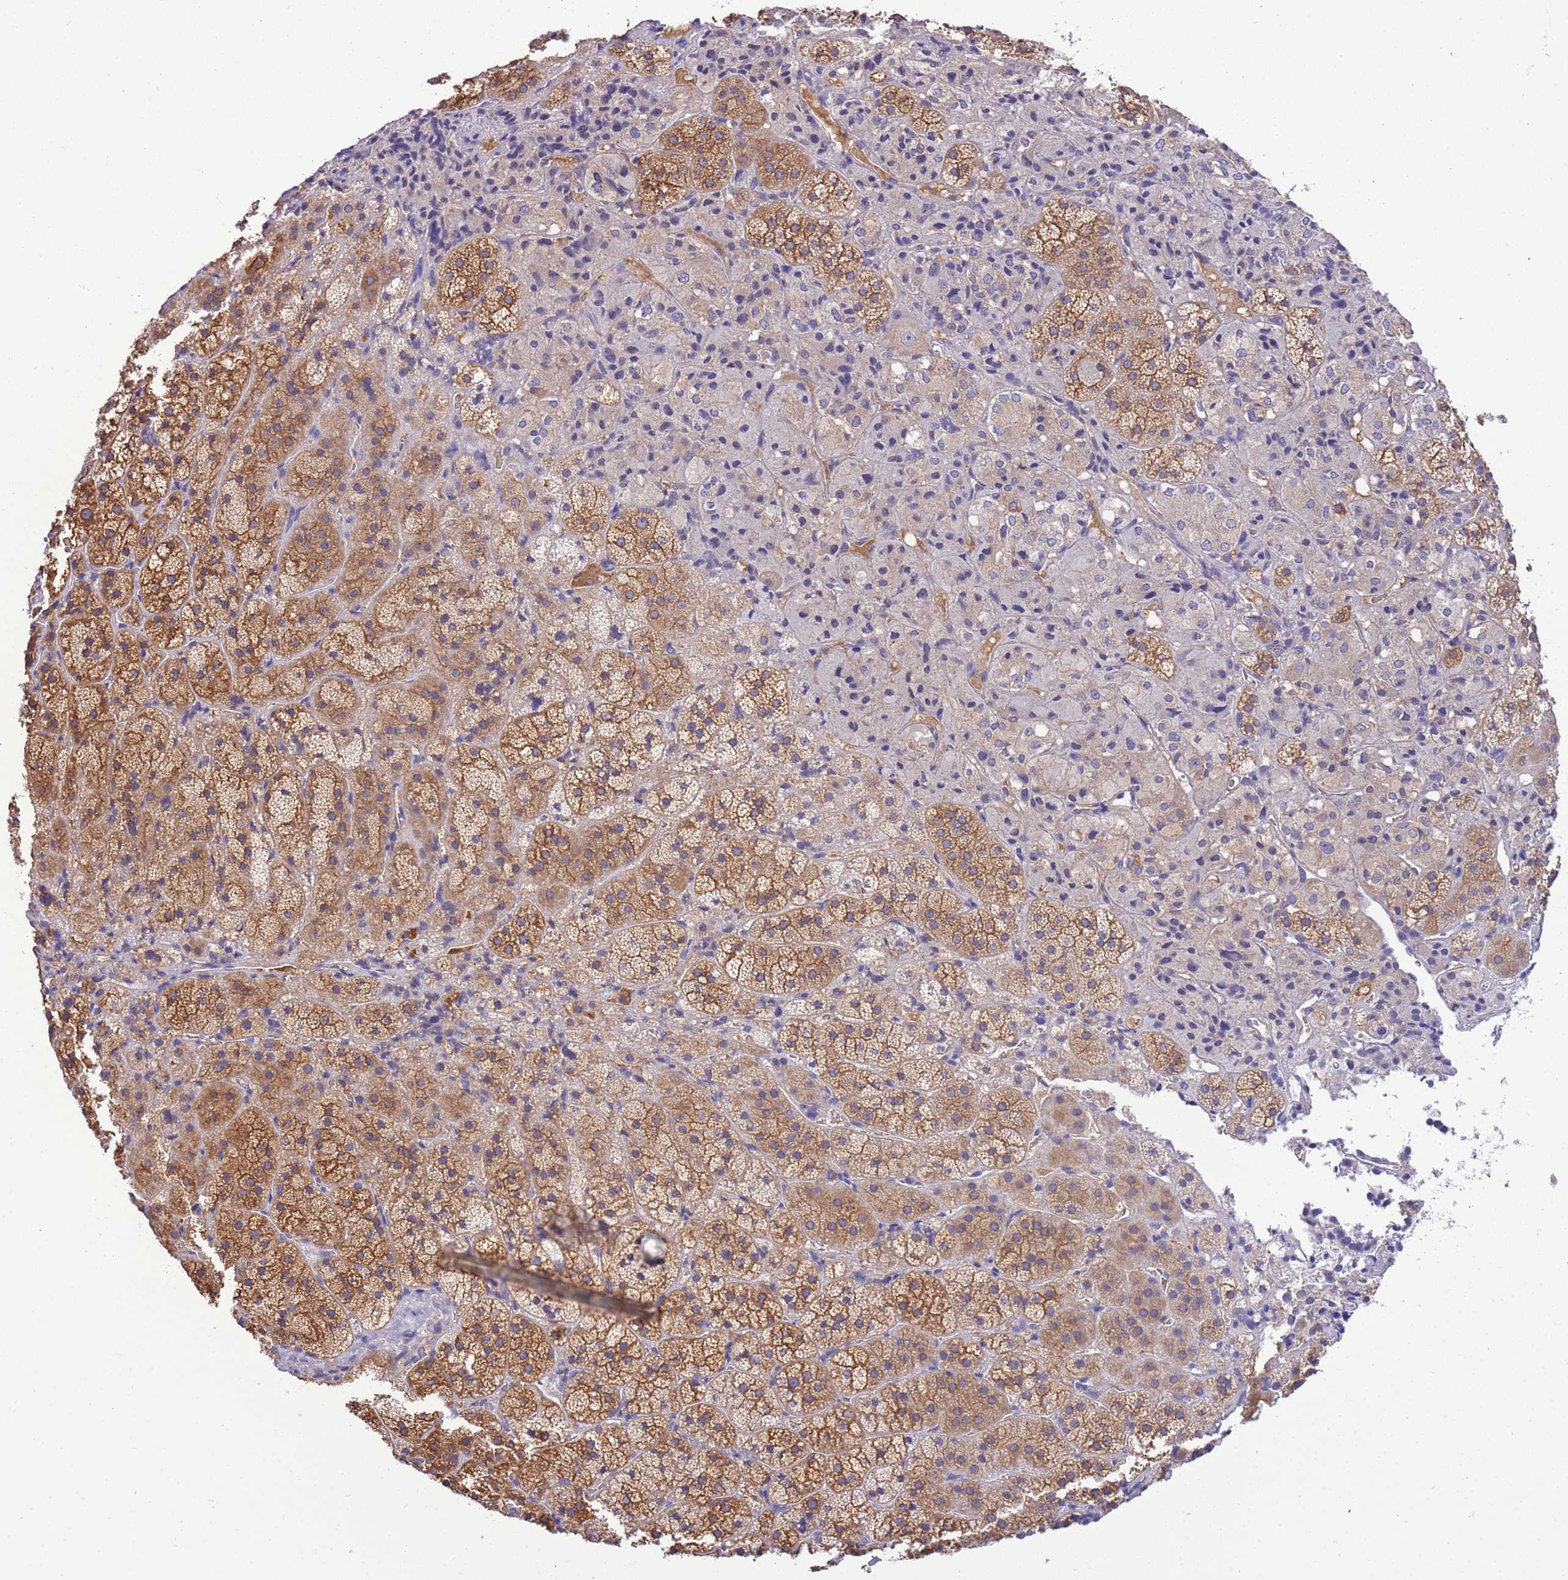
{"staining": {"intensity": "moderate", "quantity": ">75%", "location": "cytoplasmic/membranous"}, "tissue": "adrenal gland", "cell_type": "Glandular cells", "image_type": "normal", "snomed": [{"axis": "morphology", "description": "Normal tissue, NOS"}, {"axis": "topography", "description": "Adrenal gland"}], "caption": "High-power microscopy captured an immunohistochemistry (IHC) micrograph of normal adrenal gland, revealing moderate cytoplasmic/membranous expression in about >75% of glandular cells. The staining was performed using DAB (3,3'-diaminobenzidine), with brown indicating positive protein expression. Nuclei are stained blue with hematoxylin.", "gene": "STIP1", "patient": {"sex": "female", "age": 44}}